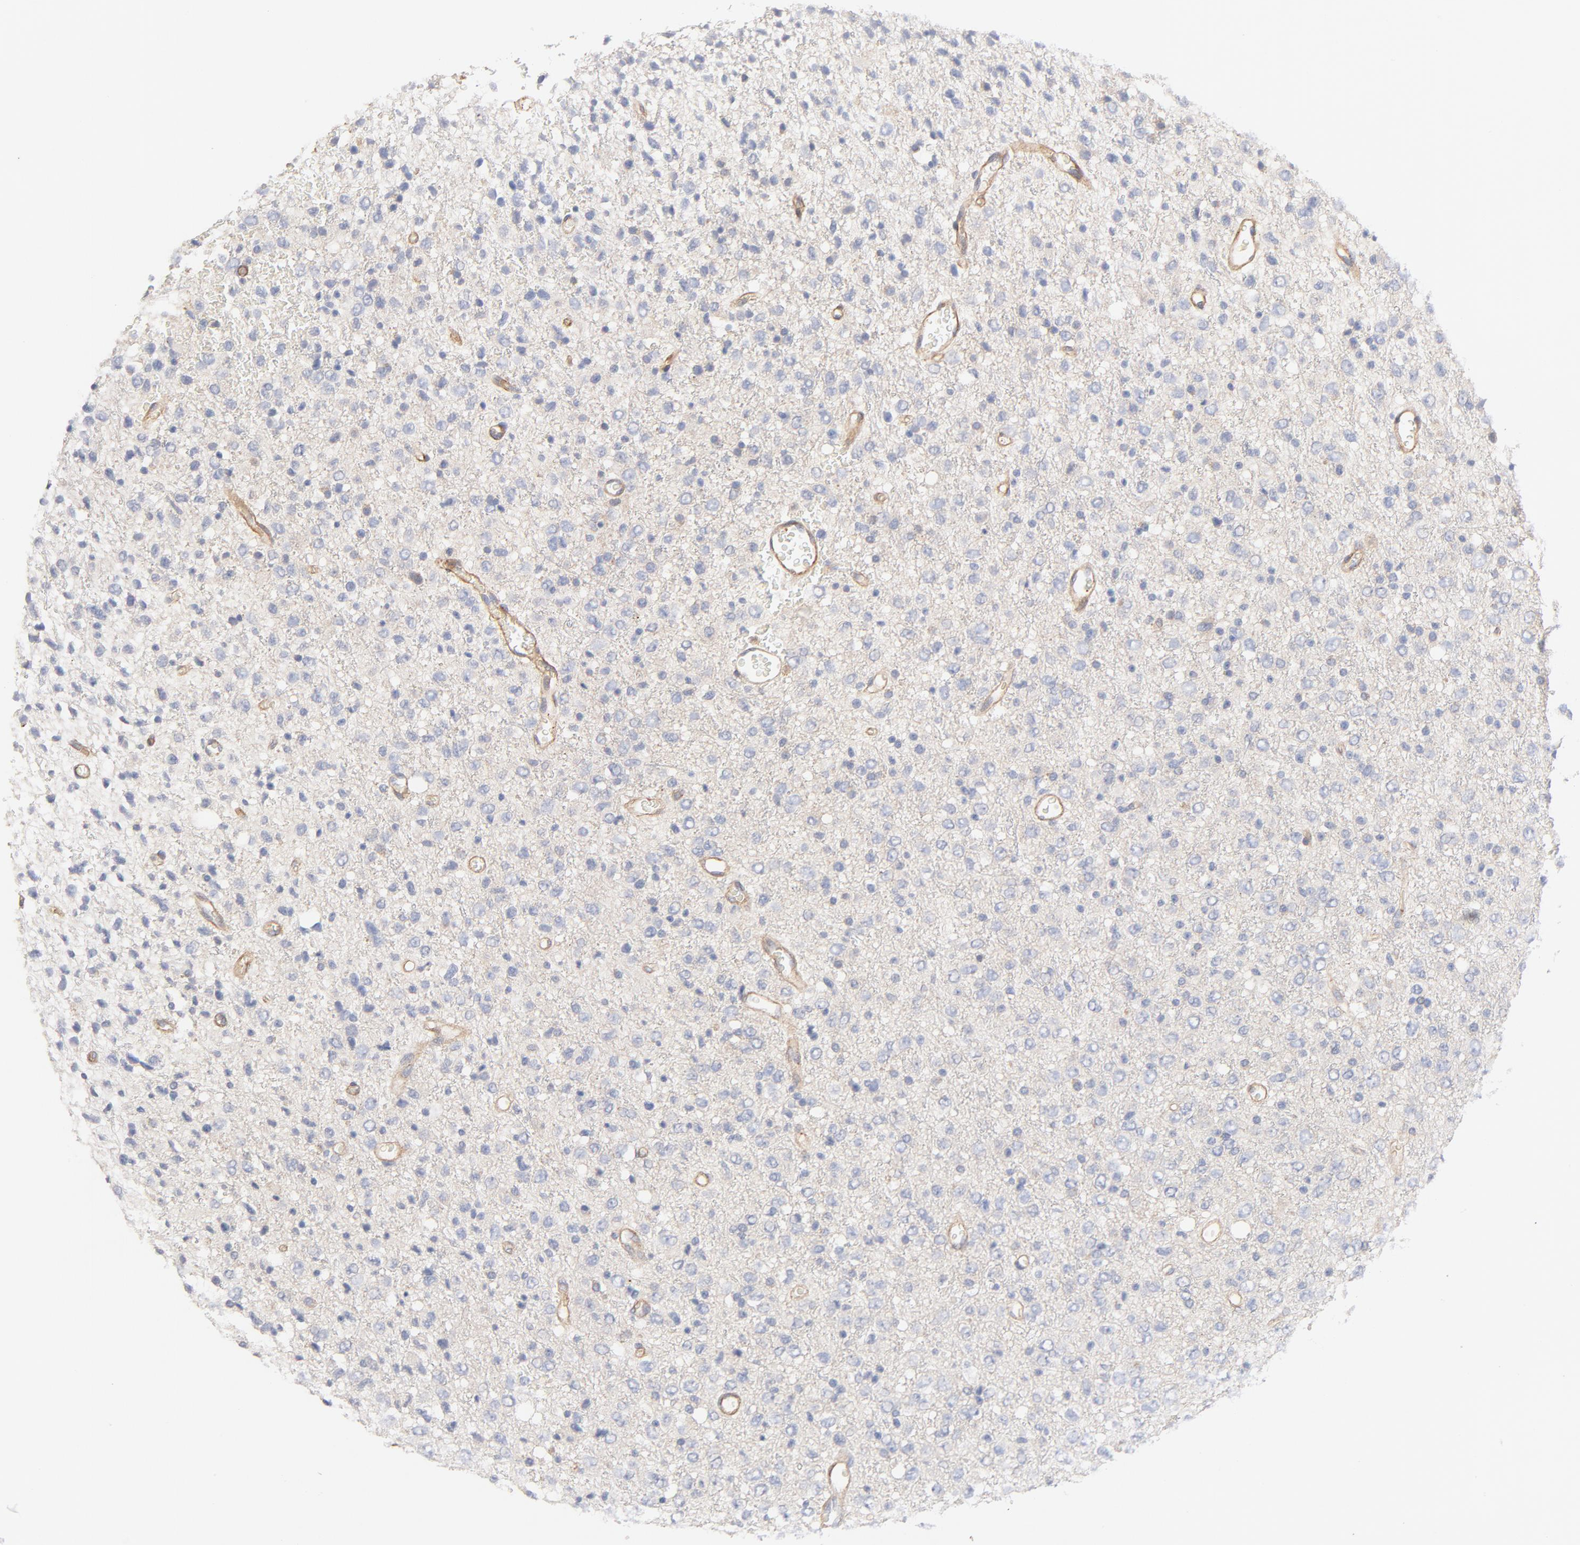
{"staining": {"intensity": "weak", "quantity": "<25%", "location": "cytoplasmic/membranous"}, "tissue": "glioma", "cell_type": "Tumor cells", "image_type": "cancer", "snomed": [{"axis": "morphology", "description": "Glioma, malignant, High grade"}, {"axis": "topography", "description": "pancreas cauda"}], "caption": "High-grade glioma (malignant) was stained to show a protein in brown. There is no significant expression in tumor cells.", "gene": "STRN3", "patient": {"sex": "male", "age": 60}}